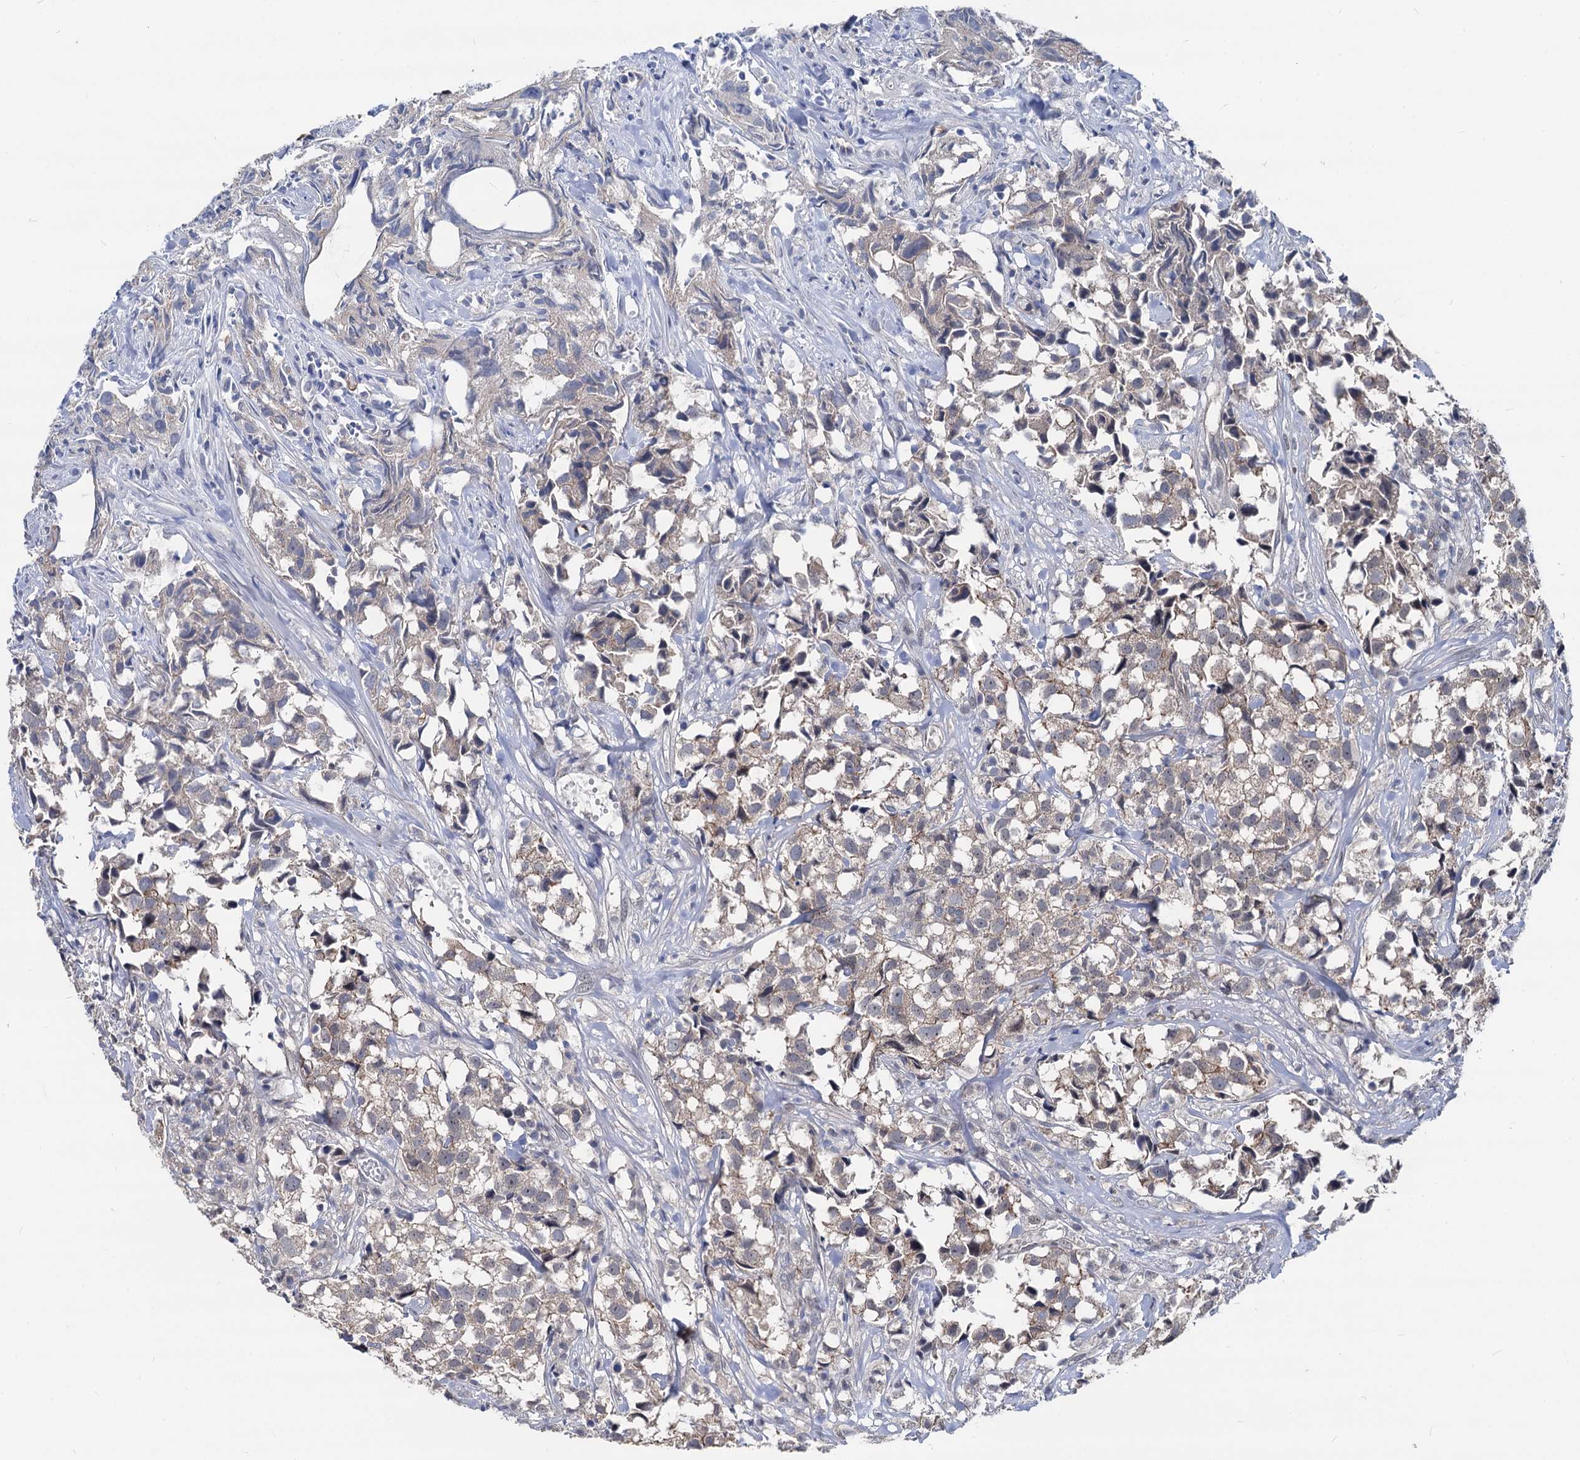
{"staining": {"intensity": "negative", "quantity": "none", "location": "none"}, "tissue": "urothelial cancer", "cell_type": "Tumor cells", "image_type": "cancer", "snomed": [{"axis": "morphology", "description": "Urothelial carcinoma, High grade"}, {"axis": "topography", "description": "Urinary bladder"}], "caption": "Tumor cells show no significant staining in urothelial cancer.", "gene": "GALNT11", "patient": {"sex": "female", "age": 75}}